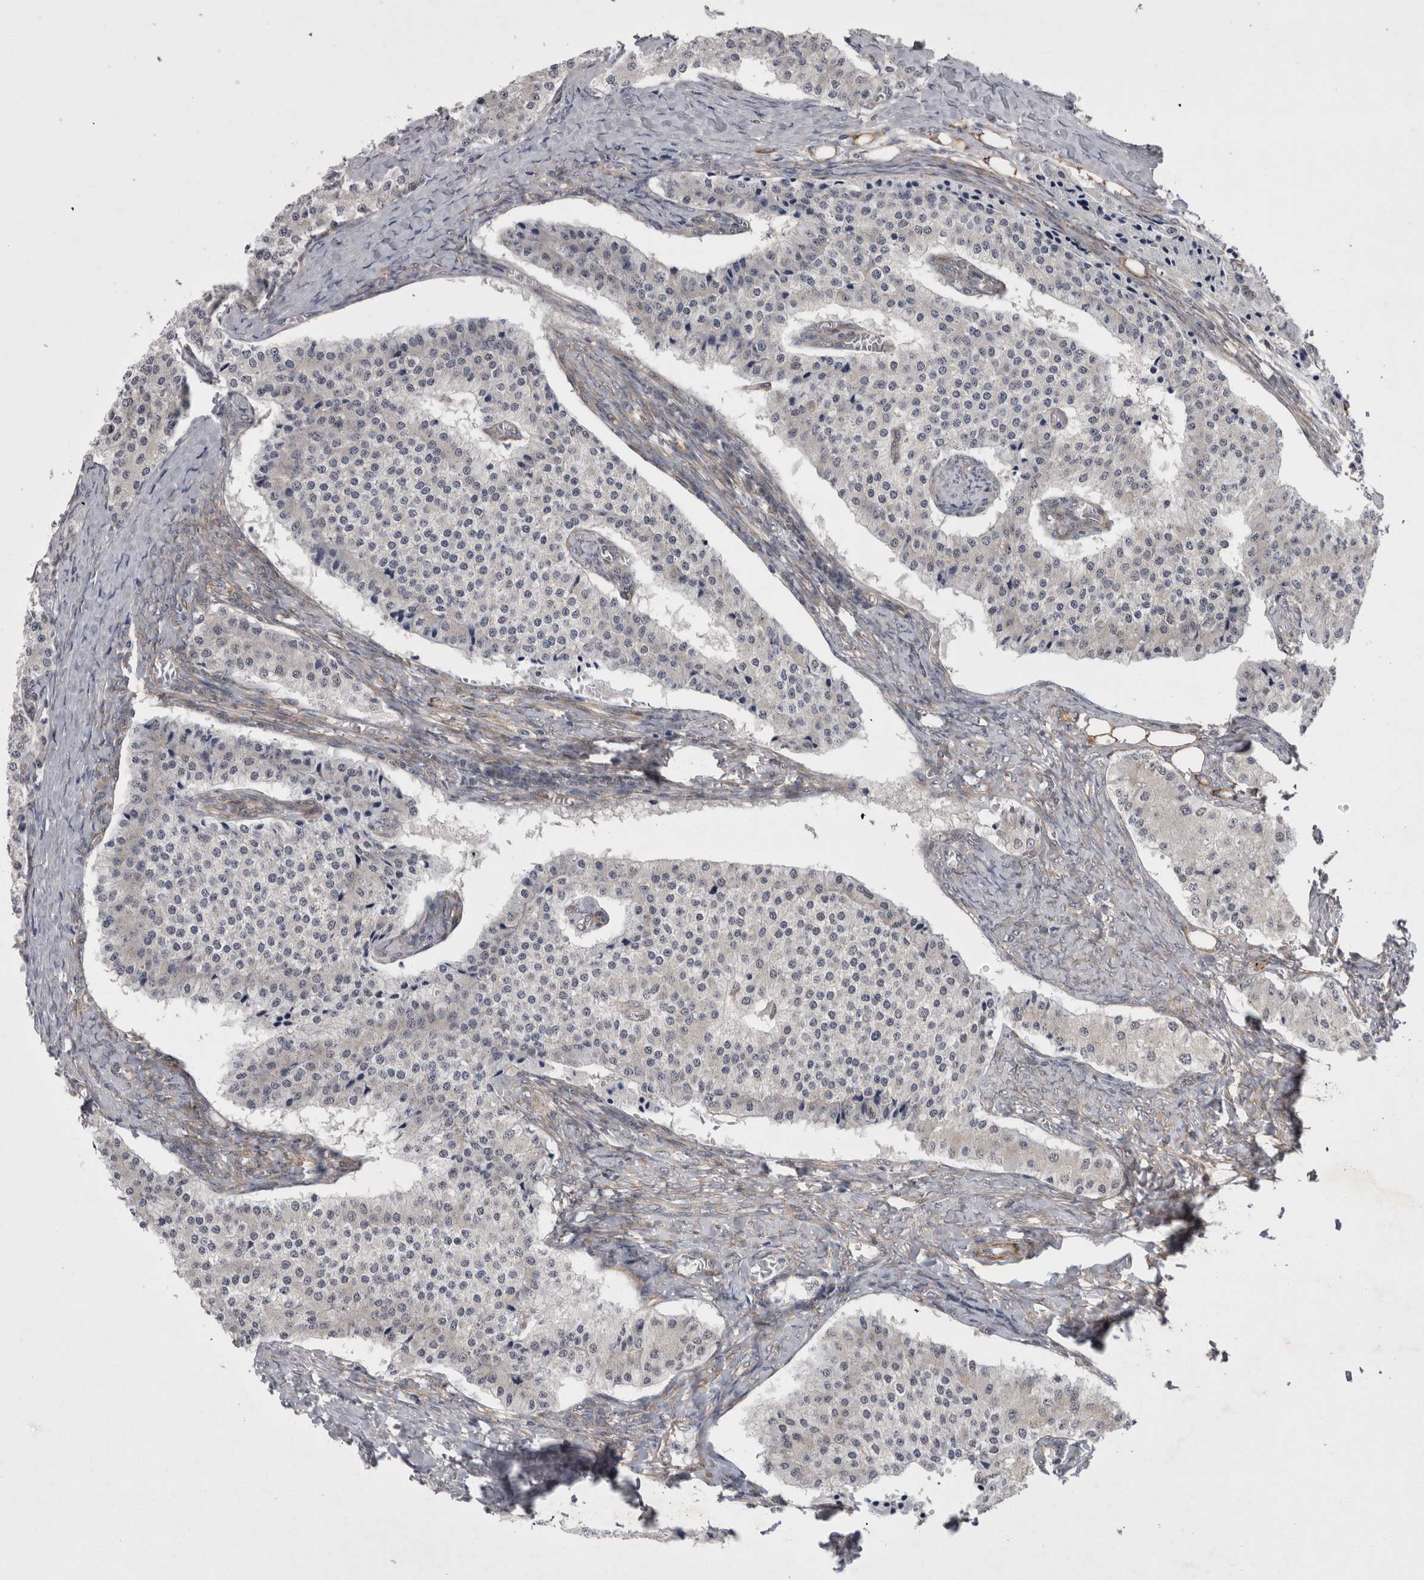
{"staining": {"intensity": "negative", "quantity": "none", "location": "none"}, "tissue": "carcinoid", "cell_type": "Tumor cells", "image_type": "cancer", "snomed": [{"axis": "morphology", "description": "Carcinoid, malignant, NOS"}, {"axis": "topography", "description": "Colon"}], "caption": "There is no significant expression in tumor cells of malignant carcinoid. (DAB (3,3'-diaminobenzidine) IHC with hematoxylin counter stain).", "gene": "DDX6", "patient": {"sex": "female", "age": 52}}